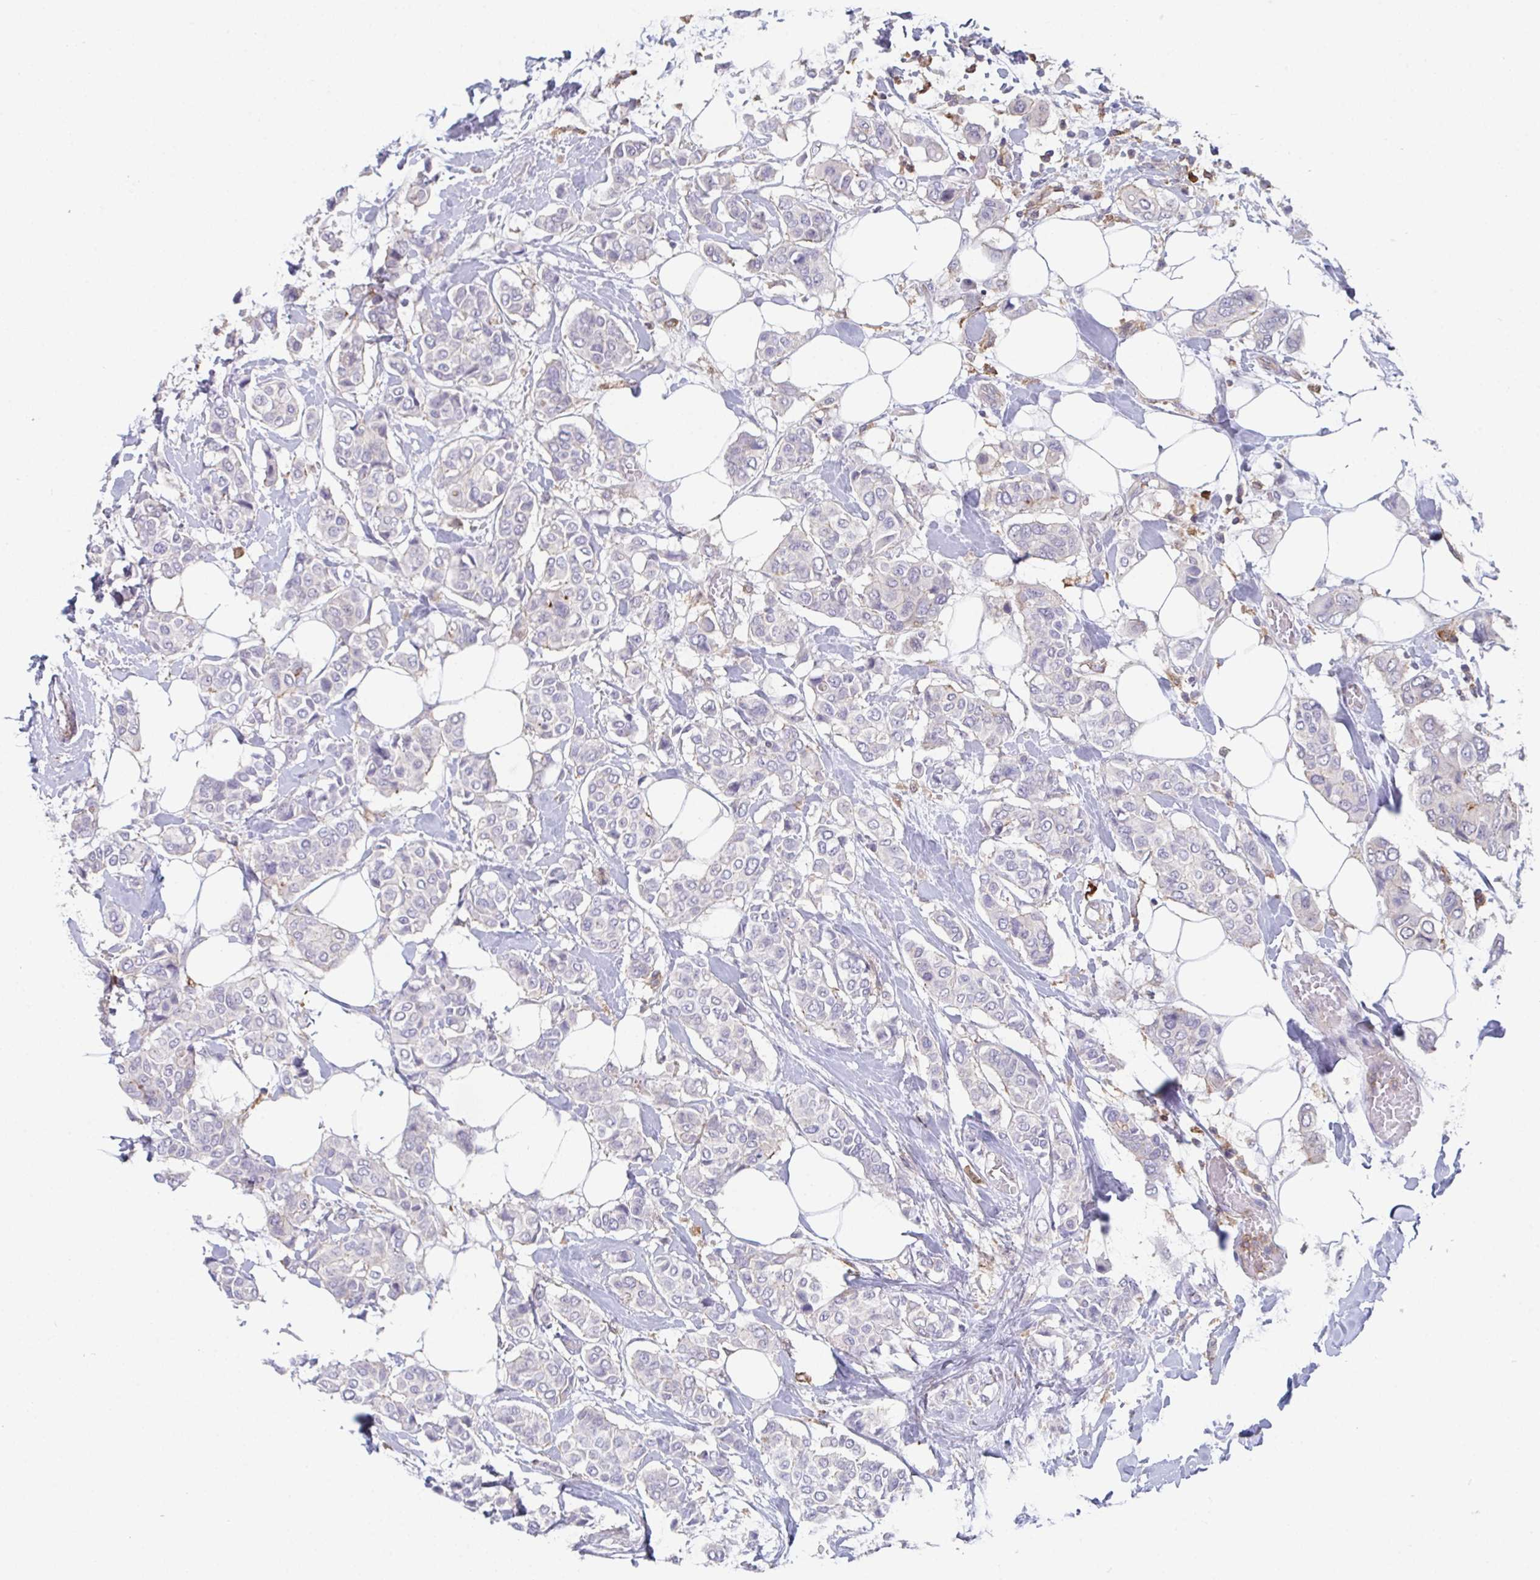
{"staining": {"intensity": "negative", "quantity": "none", "location": "none"}, "tissue": "breast cancer", "cell_type": "Tumor cells", "image_type": "cancer", "snomed": [{"axis": "morphology", "description": "Lobular carcinoma"}, {"axis": "topography", "description": "Breast"}], "caption": "This is an IHC micrograph of human breast cancer (lobular carcinoma). There is no staining in tumor cells.", "gene": "DISP2", "patient": {"sex": "female", "age": 51}}